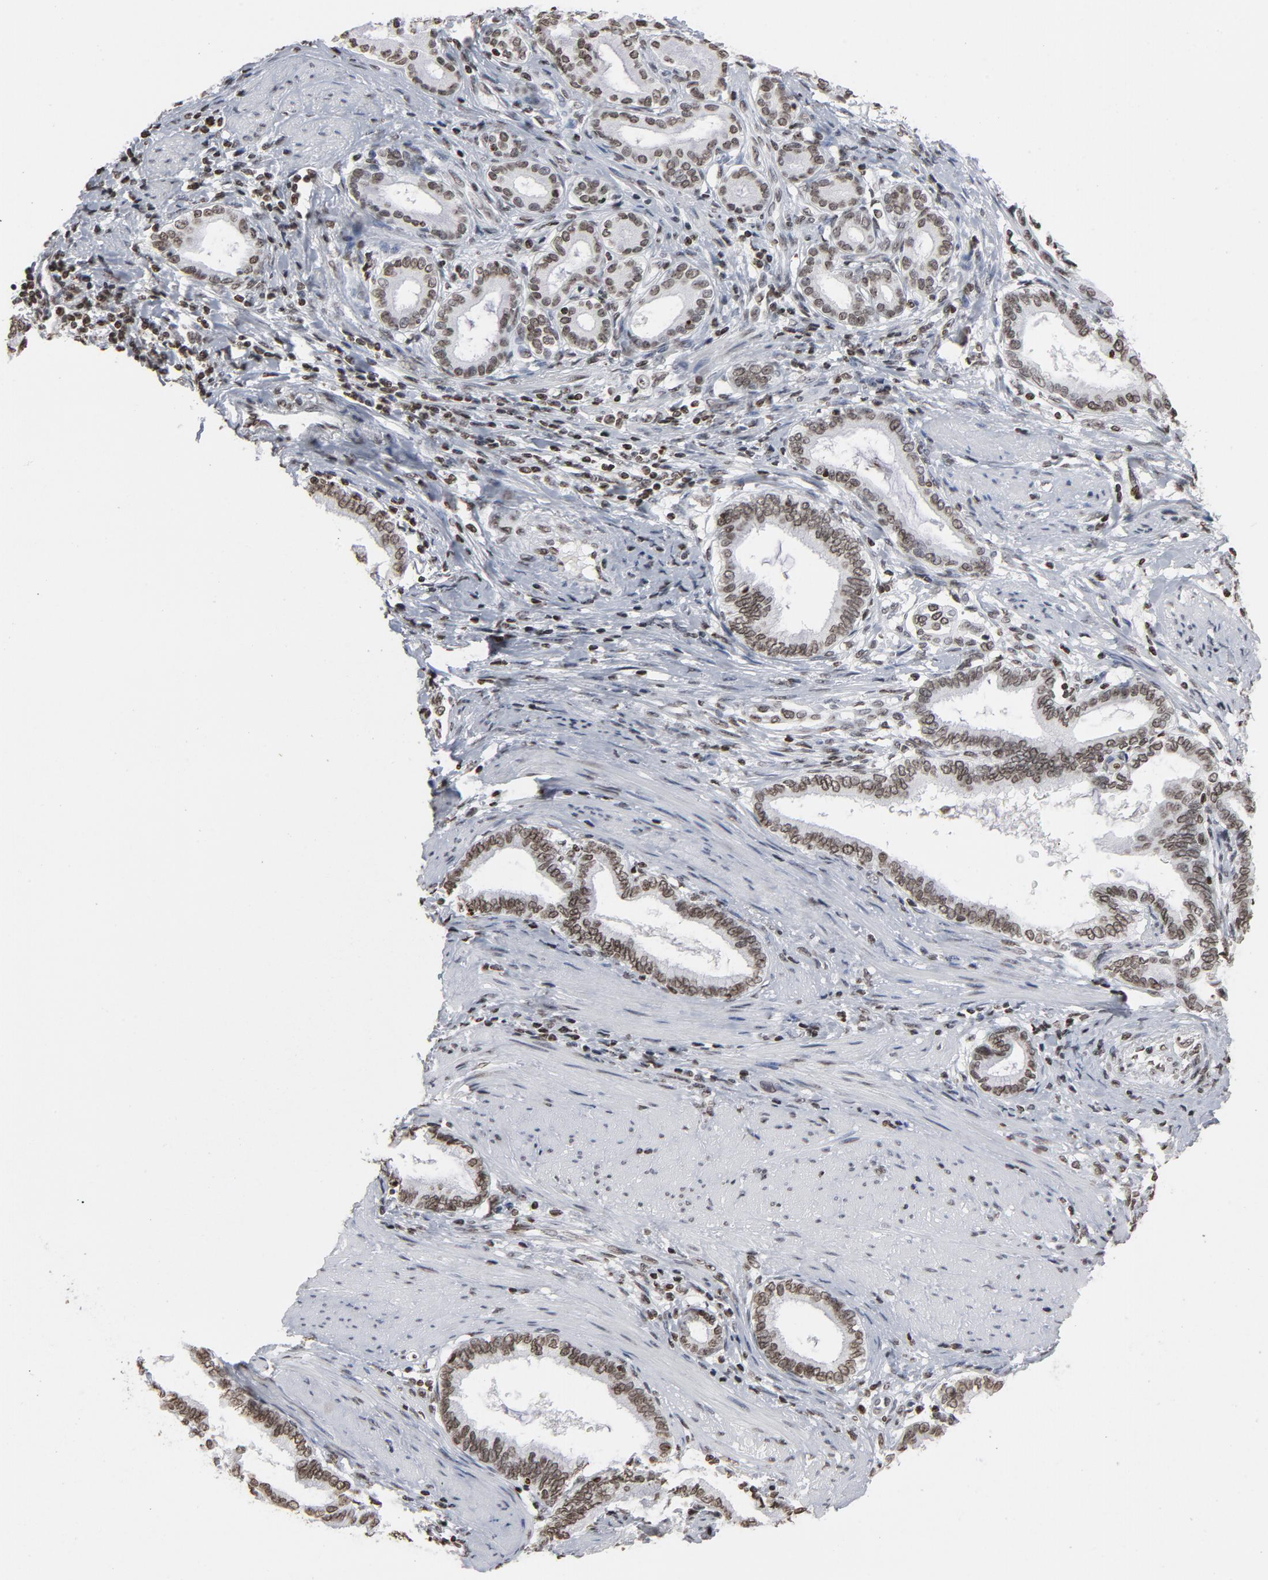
{"staining": {"intensity": "weak", "quantity": ">75%", "location": "nuclear"}, "tissue": "pancreatic cancer", "cell_type": "Tumor cells", "image_type": "cancer", "snomed": [{"axis": "morphology", "description": "Adenocarcinoma, NOS"}, {"axis": "topography", "description": "Pancreas"}], "caption": "Weak nuclear staining for a protein is seen in about >75% of tumor cells of adenocarcinoma (pancreatic) using IHC.", "gene": "H2AC12", "patient": {"sex": "female", "age": 64}}